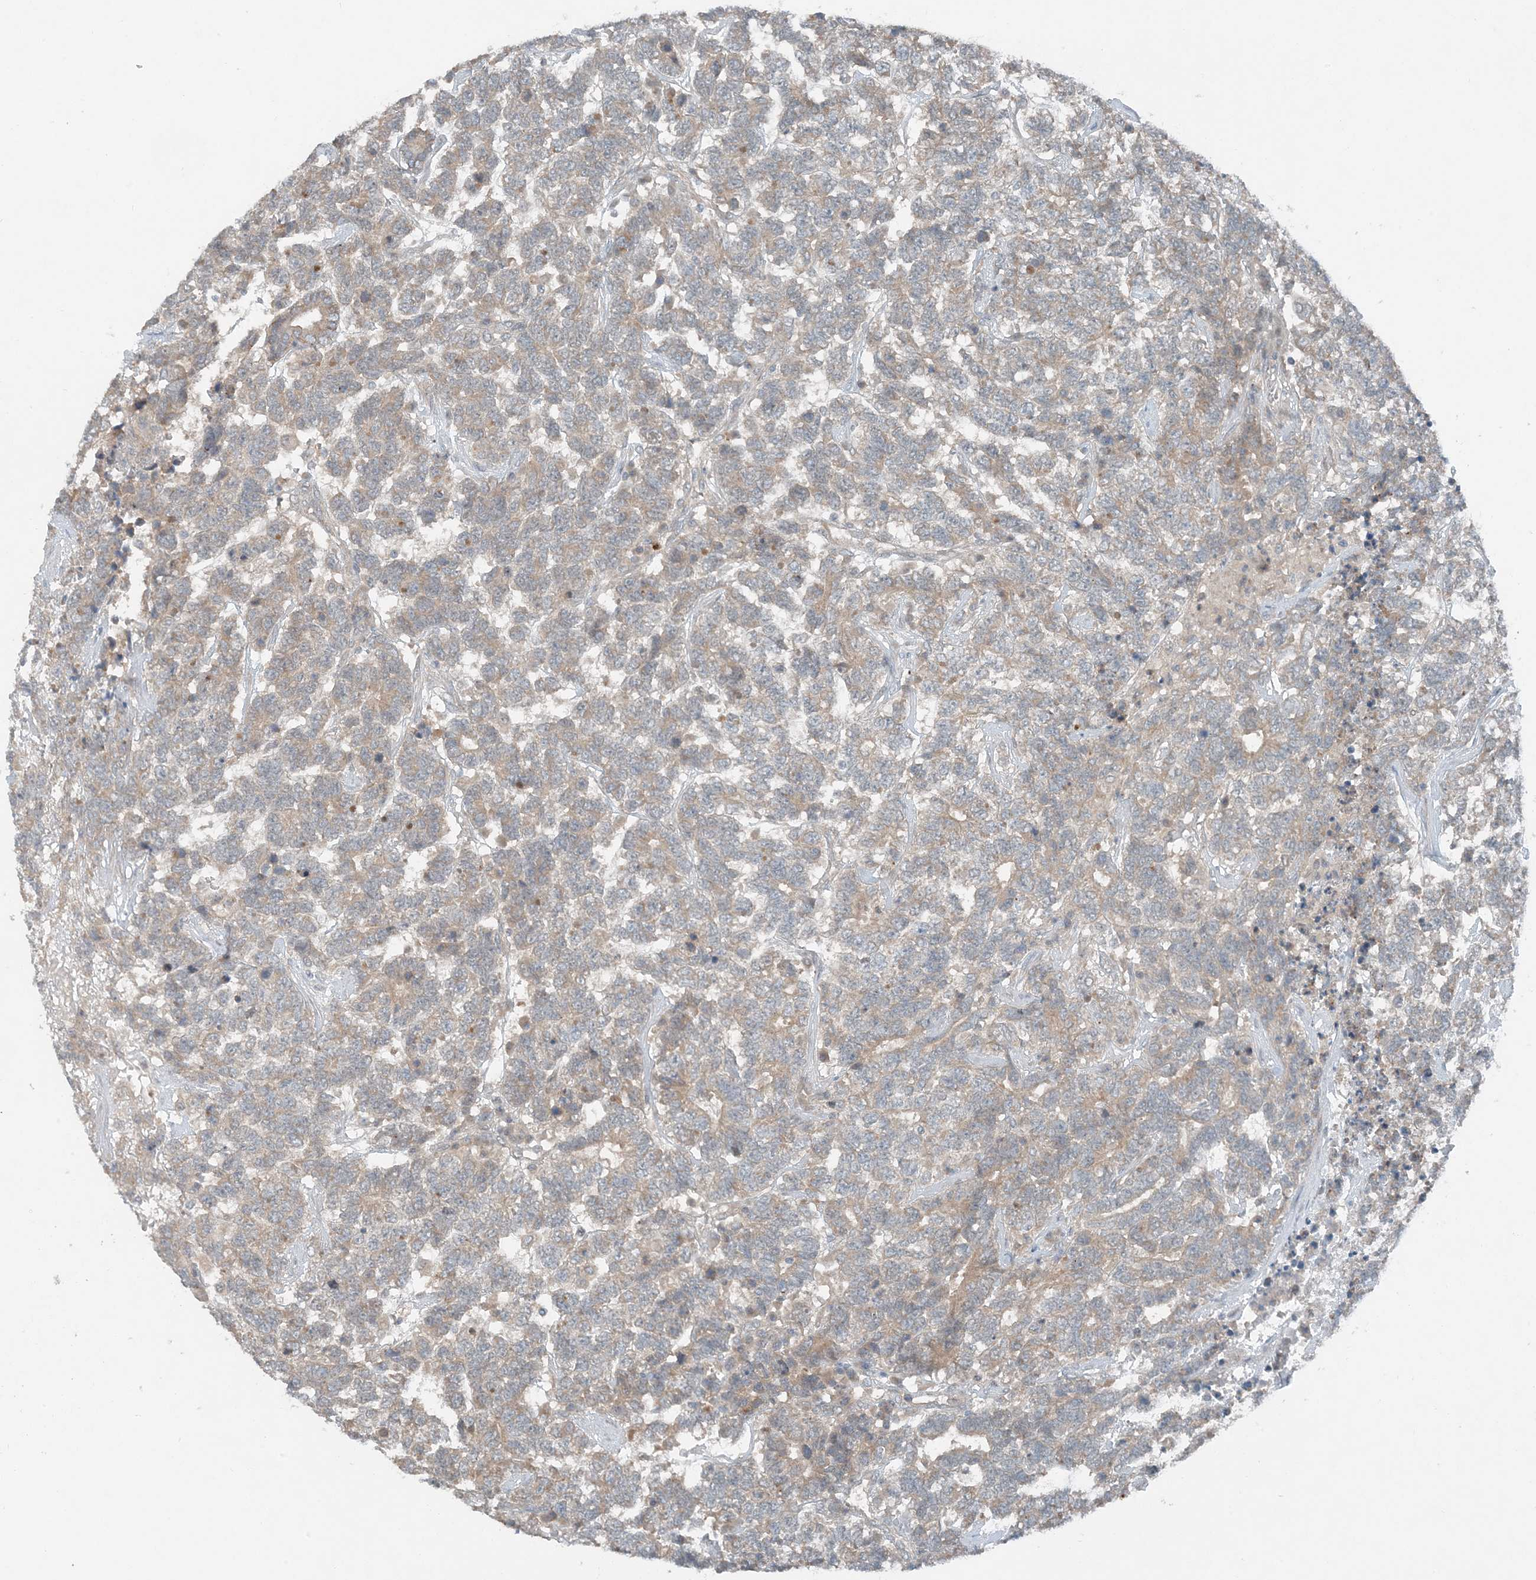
{"staining": {"intensity": "weak", "quantity": ">75%", "location": "cytoplasmic/membranous"}, "tissue": "testis cancer", "cell_type": "Tumor cells", "image_type": "cancer", "snomed": [{"axis": "morphology", "description": "Carcinoma, Embryonal, NOS"}, {"axis": "topography", "description": "Testis"}], "caption": "A histopathology image of human testis embryonal carcinoma stained for a protein shows weak cytoplasmic/membranous brown staining in tumor cells.", "gene": "MITD1", "patient": {"sex": "male", "age": 26}}